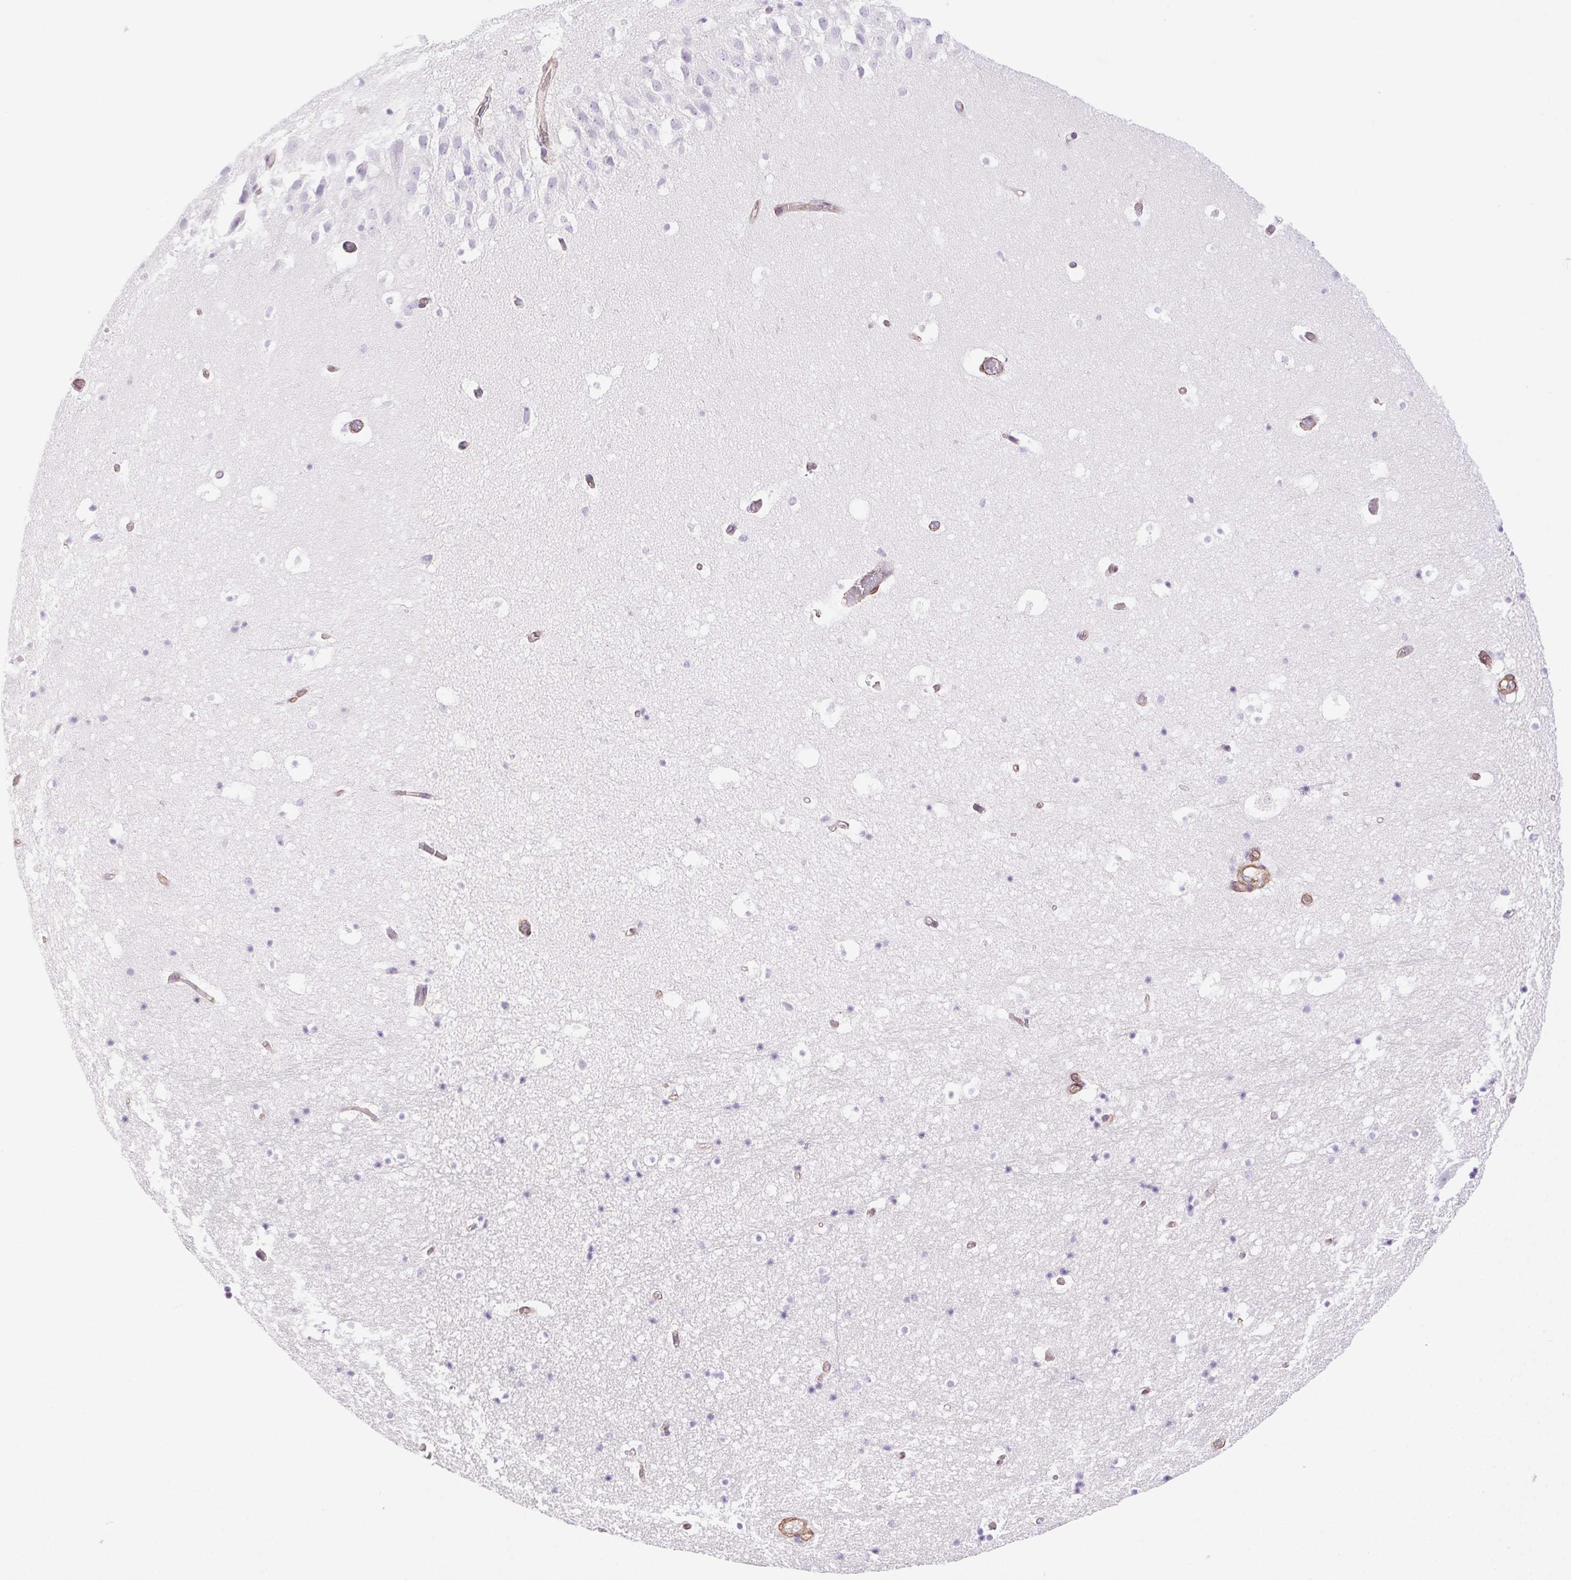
{"staining": {"intensity": "negative", "quantity": "none", "location": "none"}, "tissue": "hippocampus", "cell_type": "Glial cells", "image_type": "normal", "snomed": [{"axis": "morphology", "description": "Normal tissue, NOS"}, {"axis": "topography", "description": "Hippocampus"}], "caption": "High power microscopy image of an immunohistochemistry image of normal hippocampus, revealing no significant positivity in glial cells.", "gene": "SHCBP1L", "patient": {"sex": "male", "age": 26}}